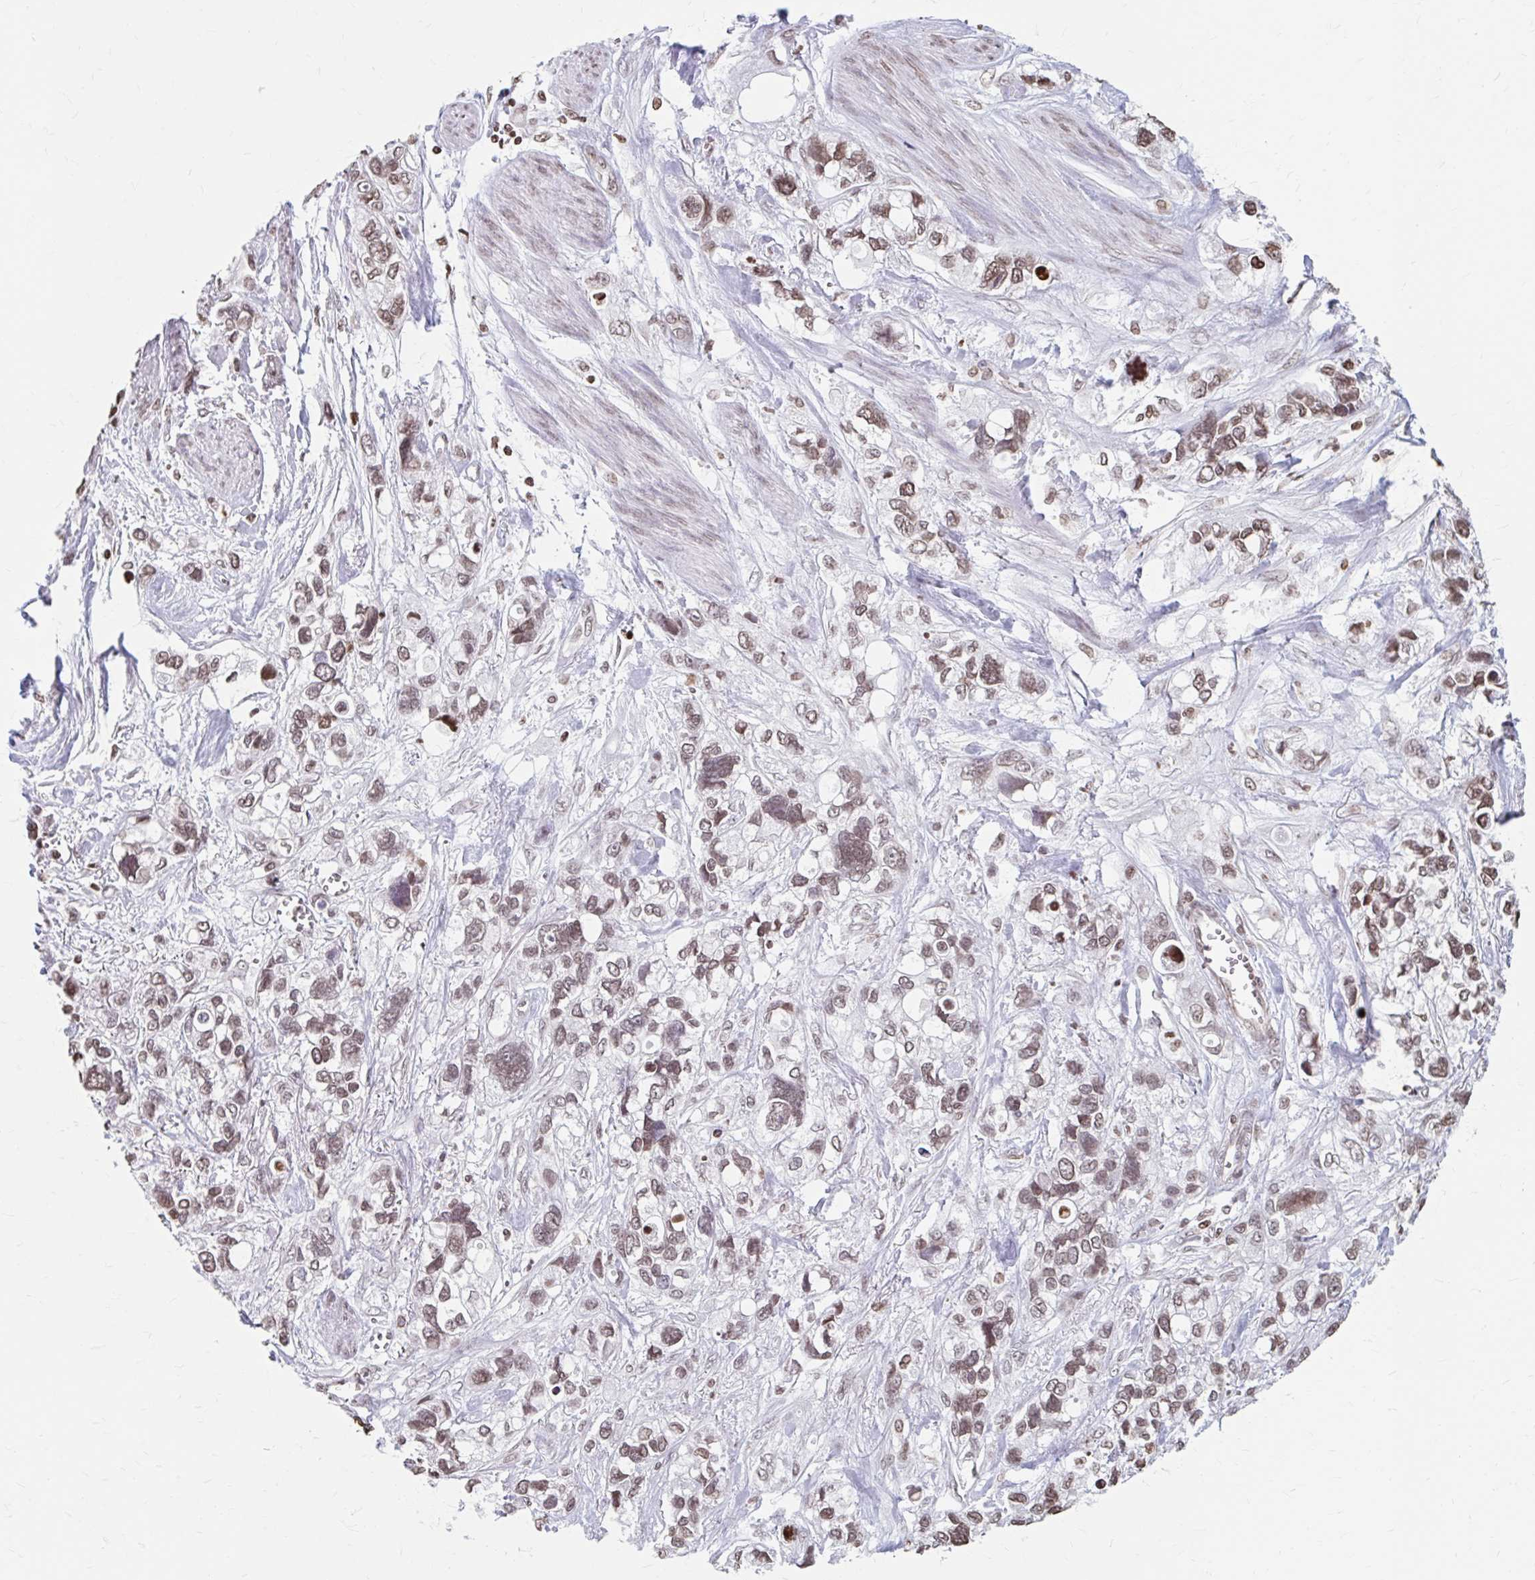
{"staining": {"intensity": "moderate", "quantity": ">75%", "location": "nuclear"}, "tissue": "stomach cancer", "cell_type": "Tumor cells", "image_type": "cancer", "snomed": [{"axis": "morphology", "description": "Adenocarcinoma, NOS"}, {"axis": "topography", "description": "Stomach, upper"}], "caption": "Immunohistochemistry (IHC) staining of stomach cancer, which demonstrates medium levels of moderate nuclear positivity in approximately >75% of tumor cells indicating moderate nuclear protein staining. The staining was performed using DAB (3,3'-diaminobenzidine) (brown) for protein detection and nuclei were counterstained in hematoxylin (blue).", "gene": "ORC3", "patient": {"sex": "female", "age": 81}}